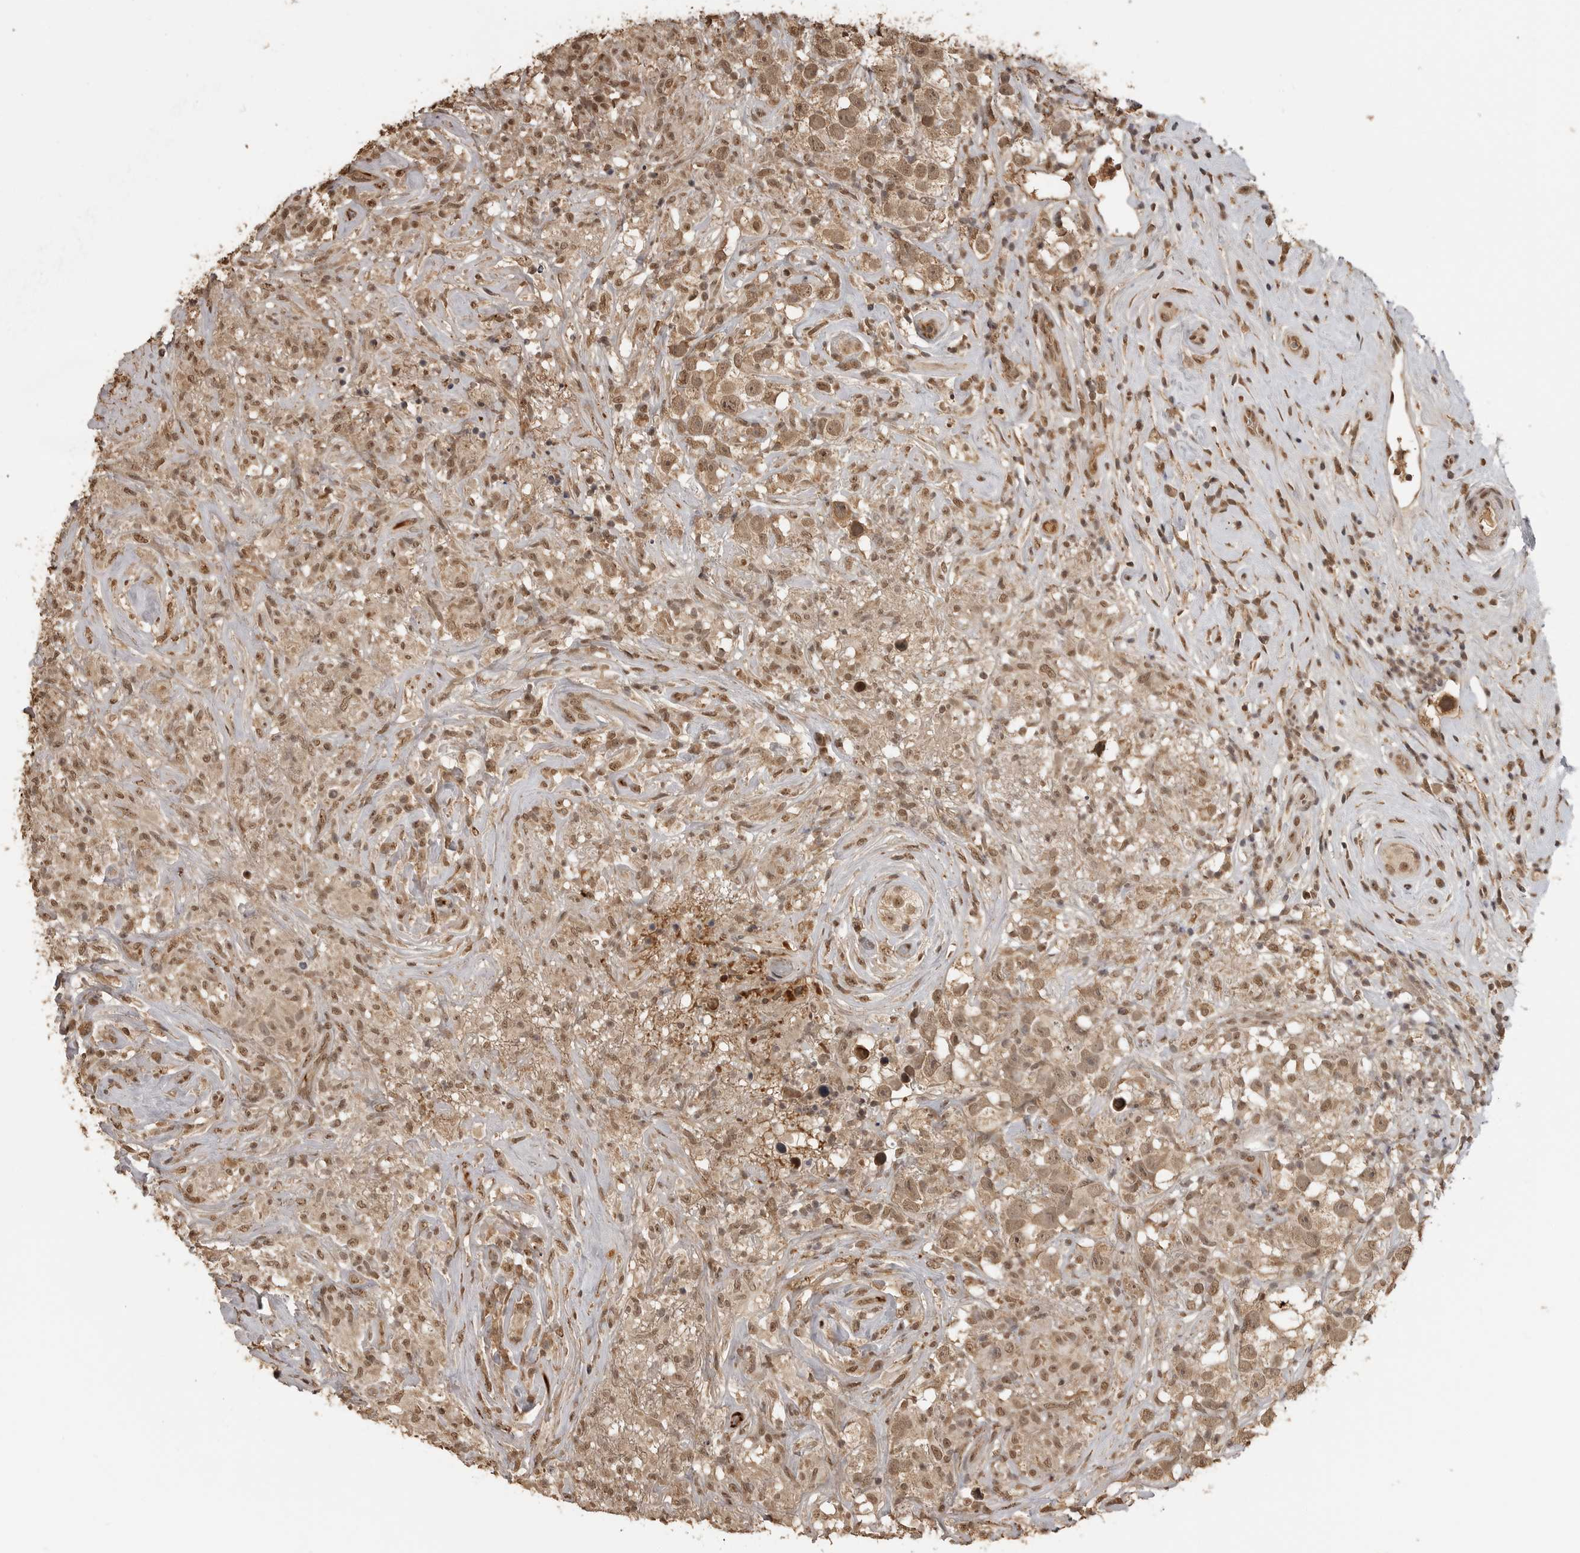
{"staining": {"intensity": "moderate", "quantity": ">75%", "location": "nuclear"}, "tissue": "testis cancer", "cell_type": "Tumor cells", "image_type": "cancer", "snomed": [{"axis": "morphology", "description": "Seminoma, NOS"}, {"axis": "topography", "description": "Testis"}], "caption": "This is an image of IHC staining of testis cancer (seminoma), which shows moderate positivity in the nuclear of tumor cells.", "gene": "CLOCK", "patient": {"sex": "male", "age": 49}}